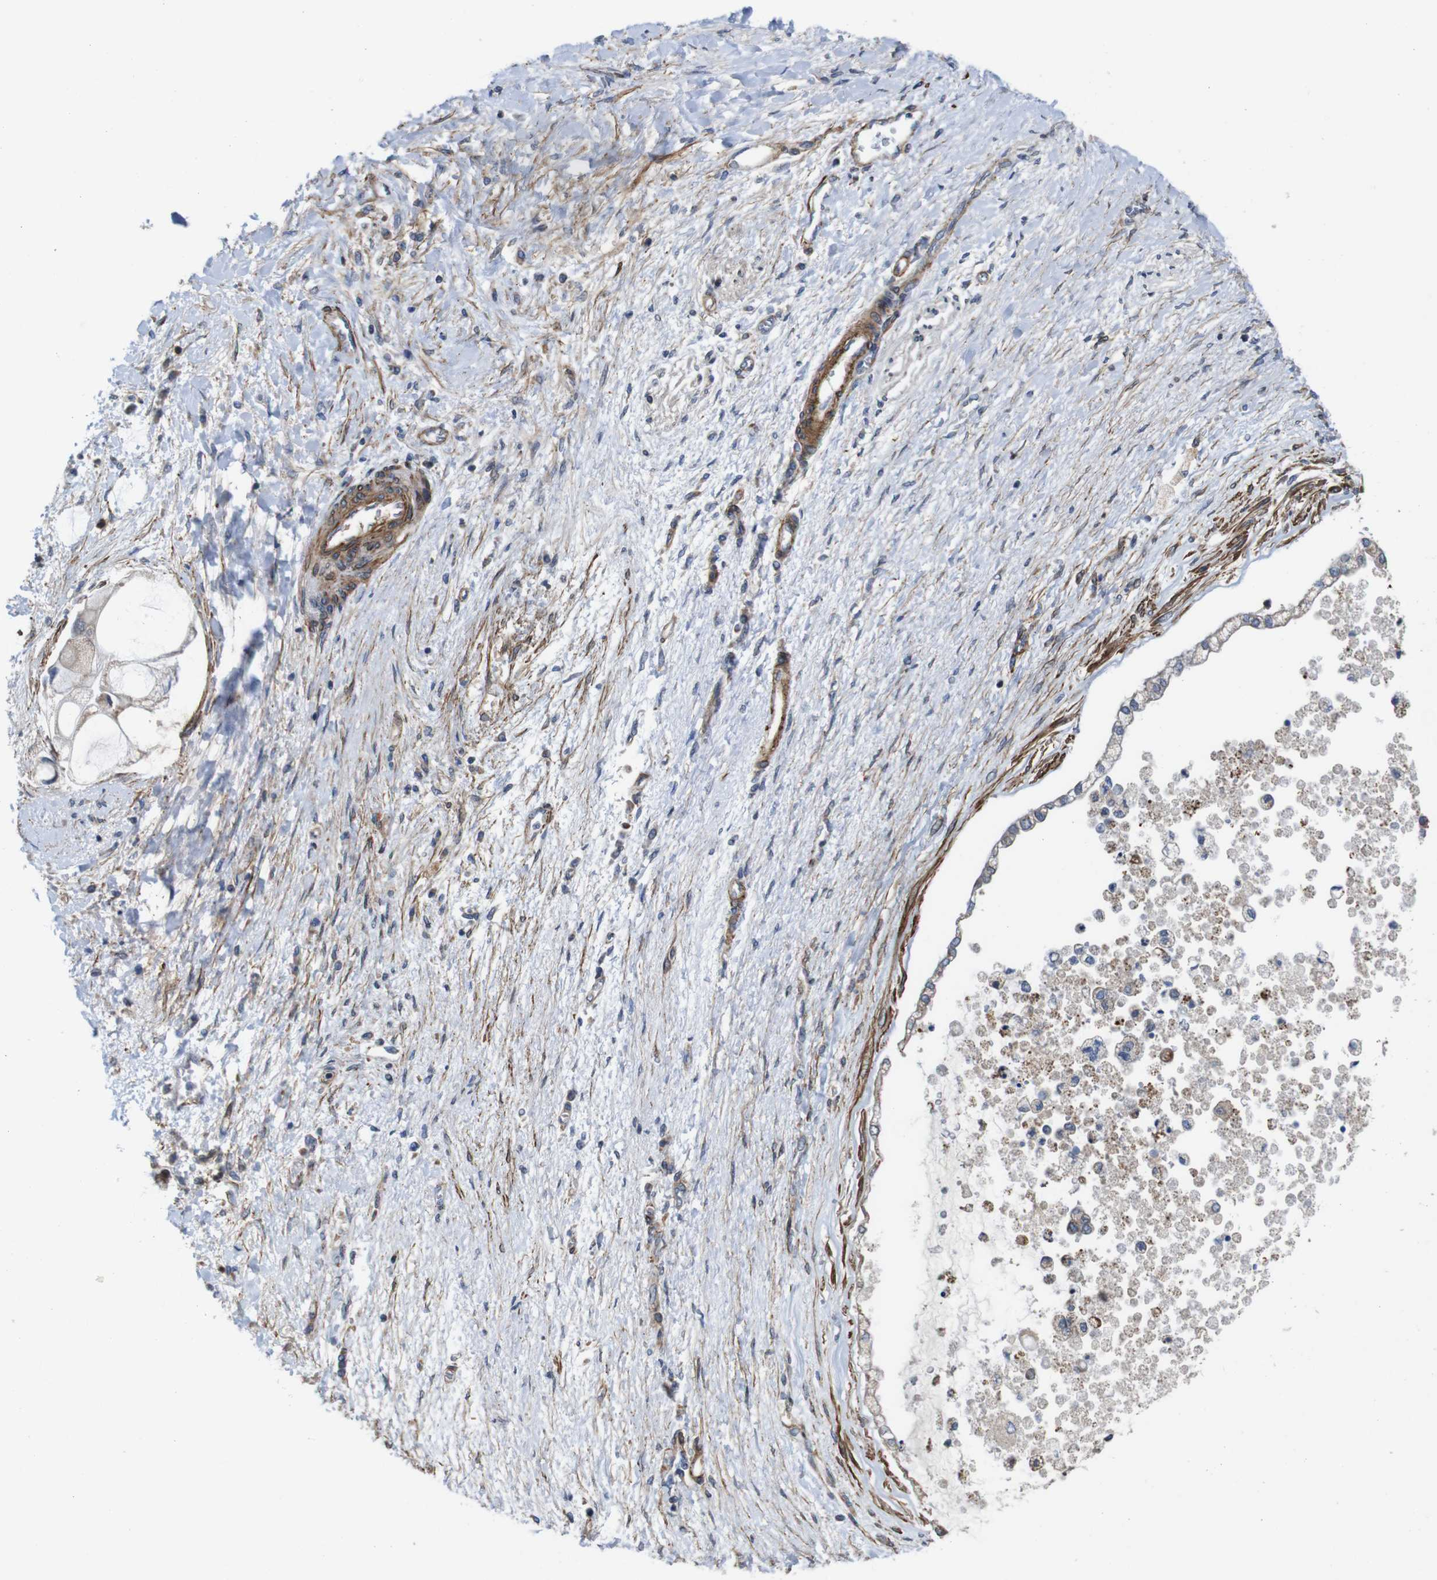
{"staining": {"intensity": "weak", "quantity": ">75%", "location": "cytoplasmic/membranous"}, "tissue": "liver cancer", "cell_type": "Tumor cells", "image_type": "cancer", "snomed": [{"axis": "morphology", "description": "Cholangiocarcinoma"}, {"axis": "topography", "description": "Liver"}], "caption": "Cholangiocarcinoma (liver) stained for a protein exhibits weak cytoplasmic/membranous positivity in tumor cells.", "gene": "GGT7", "patient": {"sex": "male", "age": 50}}